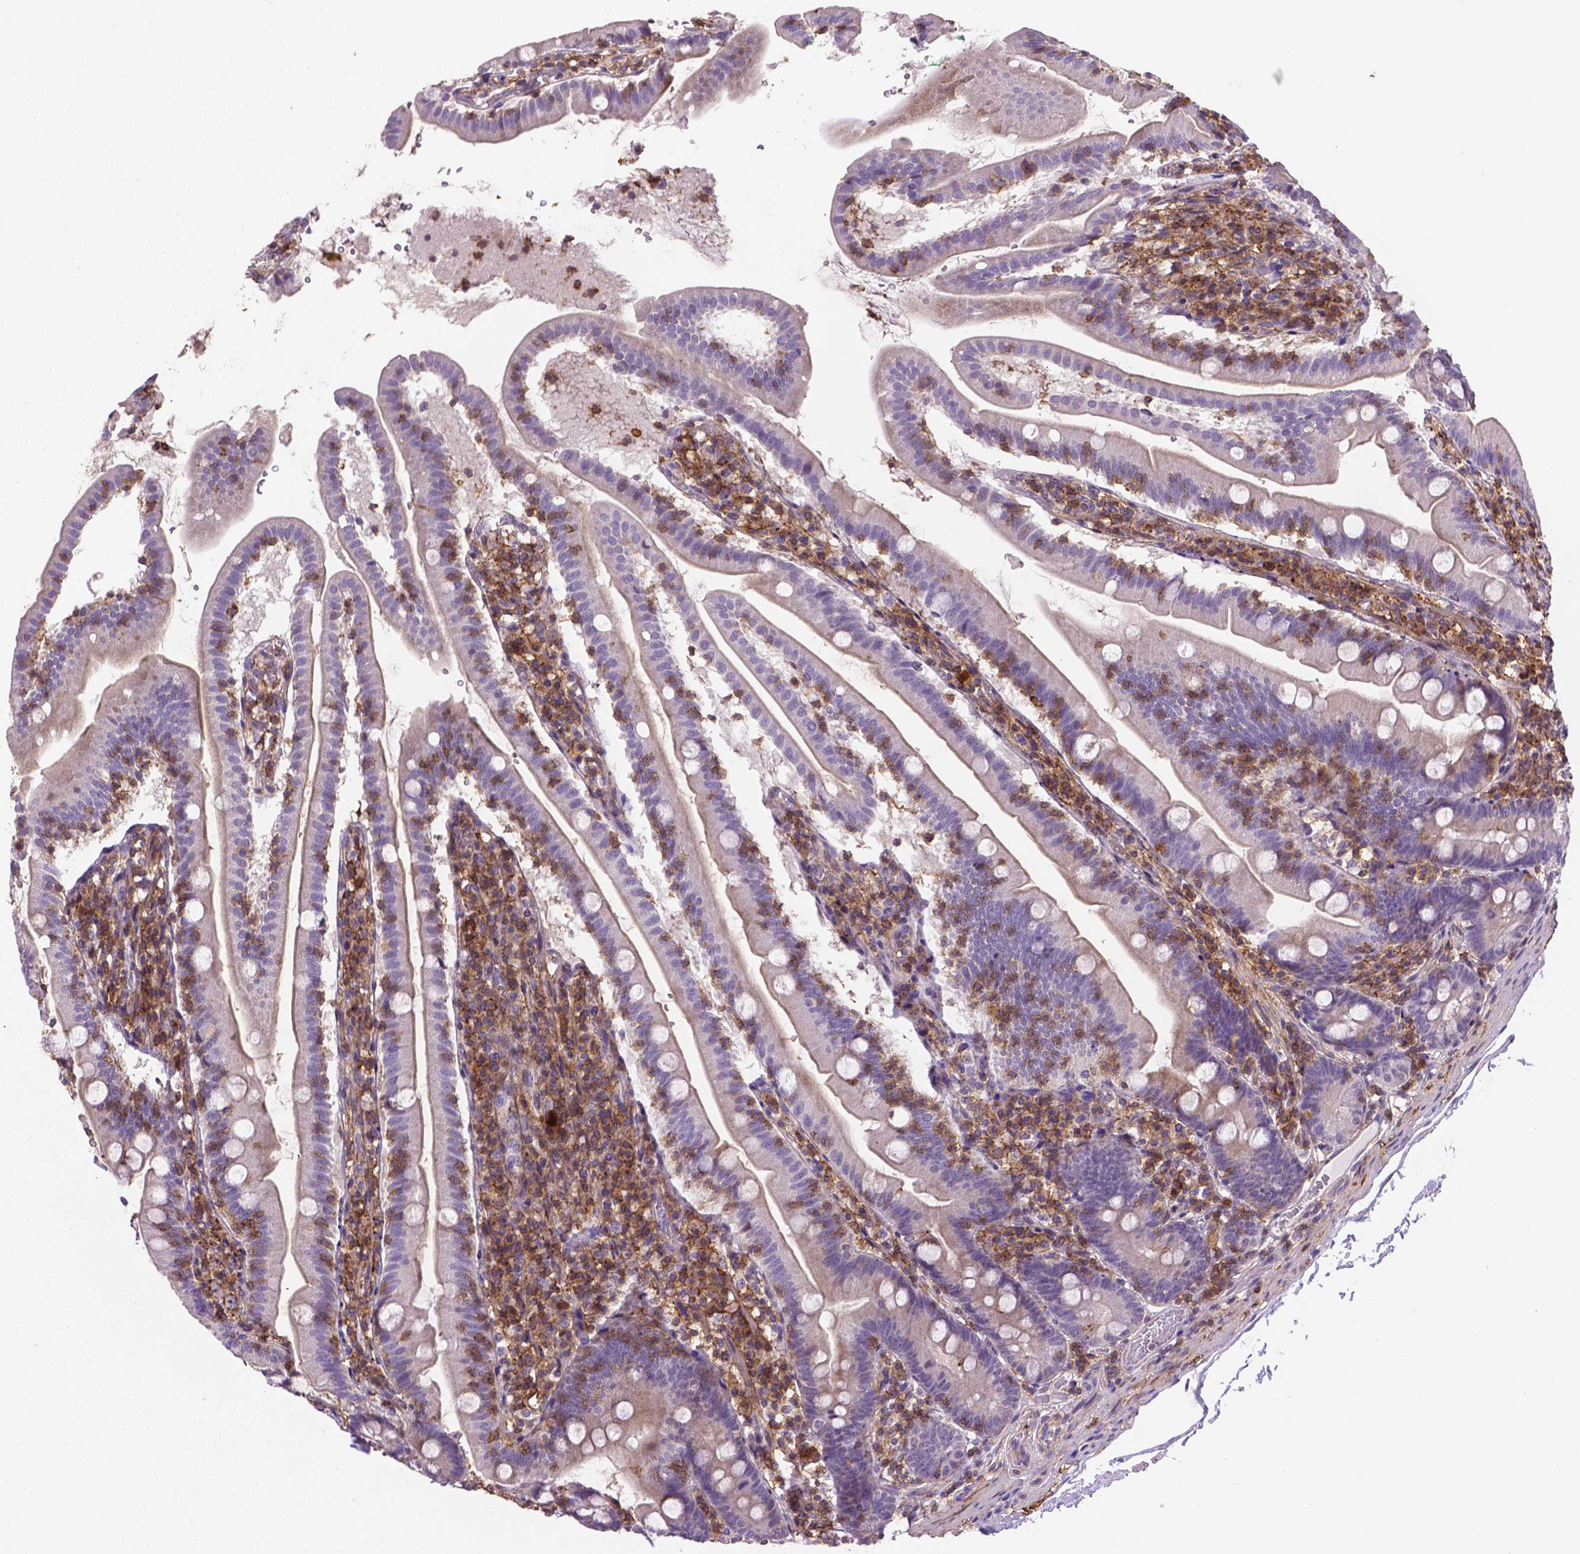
{"staining": {"intensity": "negative", "quantity": "none", "location": "none"}, "tissue": "duodenum", "cell_type": "Glandular cells", "image_type": "normal", "snomed": [{"axis": "morphology", "description": "Normal tissue, NOS"}, {"axis": "topography", "description": "Duodenum"}], "caption": "Glandular cells are negative for brown protein staining in normal duodenum. The staining was performed using DAB to visualize the protein expression in brown, while the nuclei were stained in blue with hematoxylin (Magnification: 20x).", "gene": "ACAD10", "patient": {"sex": "female", "age": 67}}